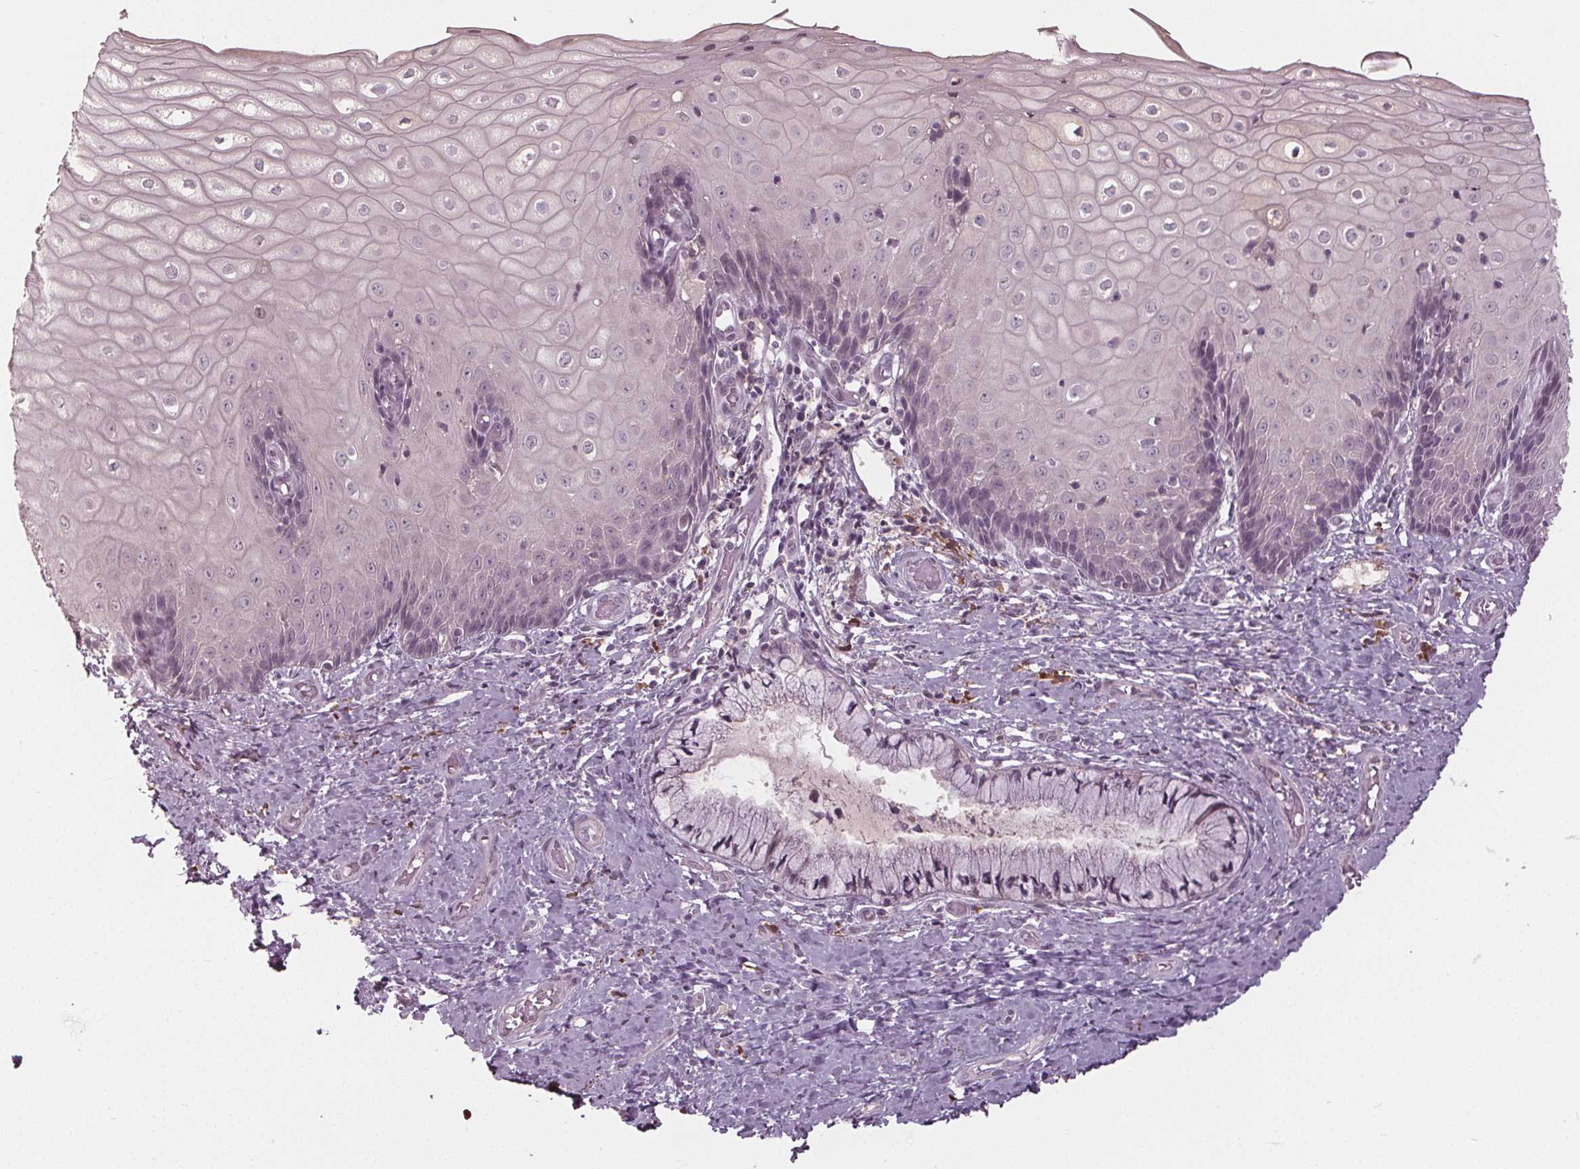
{"staining": {"intensity": "negative", "quantity": "none", "location": "none"}, "tissue": "cervix", "cell_type": "Glandular cells", "image_type": "normal", "snomed": [{"axis": "morphology", "description": "Normal tissue, NOS"}, {"axis": "topography", "description": "Cervix"}], "caption": "Immunohistochemistry of normal human cervix demonstrates no expression in glandular cells. (DAB IHC visualized using brightfield microscopy, high magnification).", "gene": "CXCL16", "patient": {"sex": "female", "age": 37}}